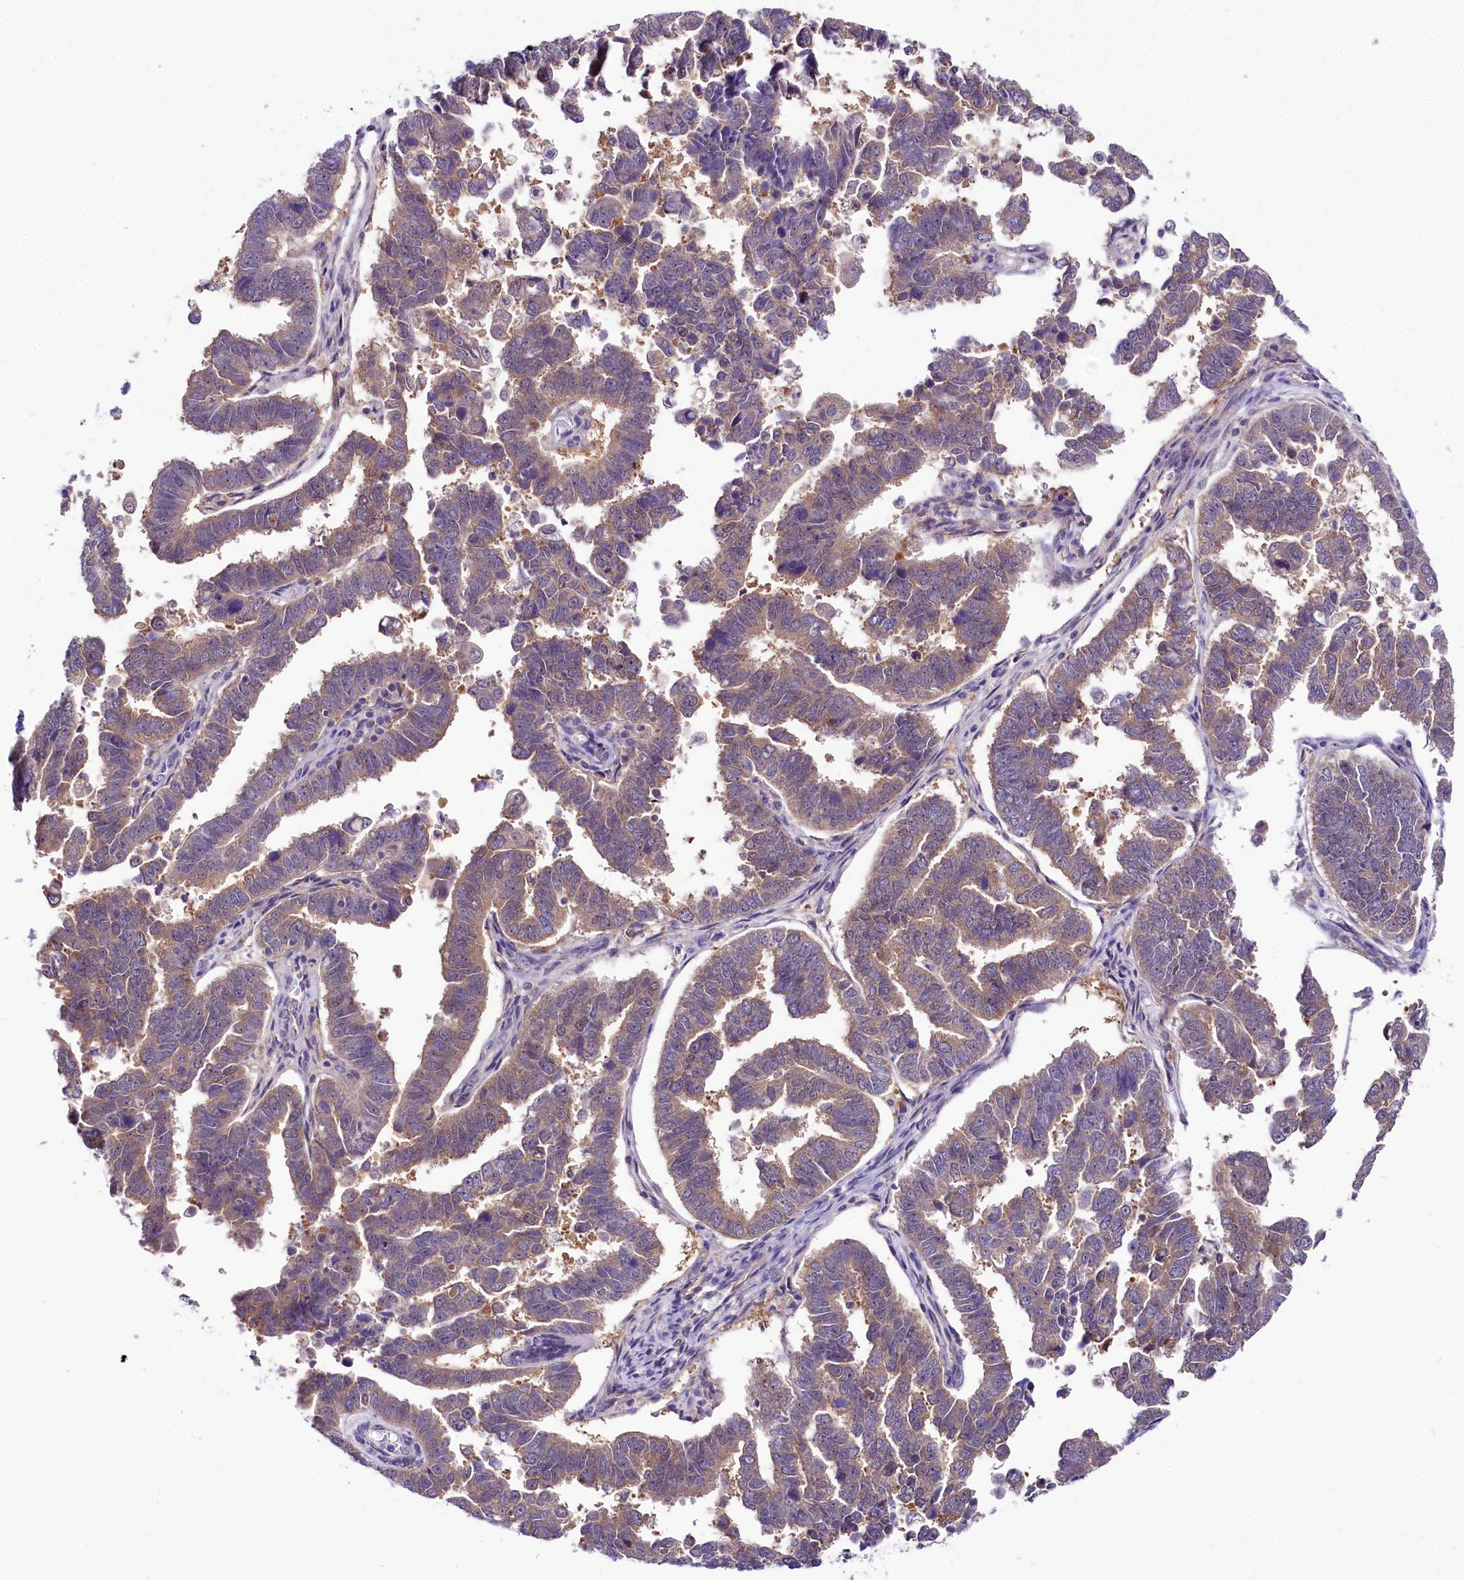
{"staining": {"intensity": "weak", "quantity": ">75%", "location": "cytoplasmic/membranous"}, "tissue": "endometrial cancer", "cell_type": "Tumor cells", "image_type": "cancer", "snomed": [{"axis": "morphology", "description": "Adenocarcinoma, NOS"}, {"axis": "topography", "description": "Endometrium"}], "caption": "DAB immunohistochemical staining of human endometrial cancer (adenocarcinoma) displays weak cytoplasmic/membranous protein positivity in approximately >75% of tumor cells.", "gene": "ABHD5", "patient": {"sex": "female", "age": 75}}